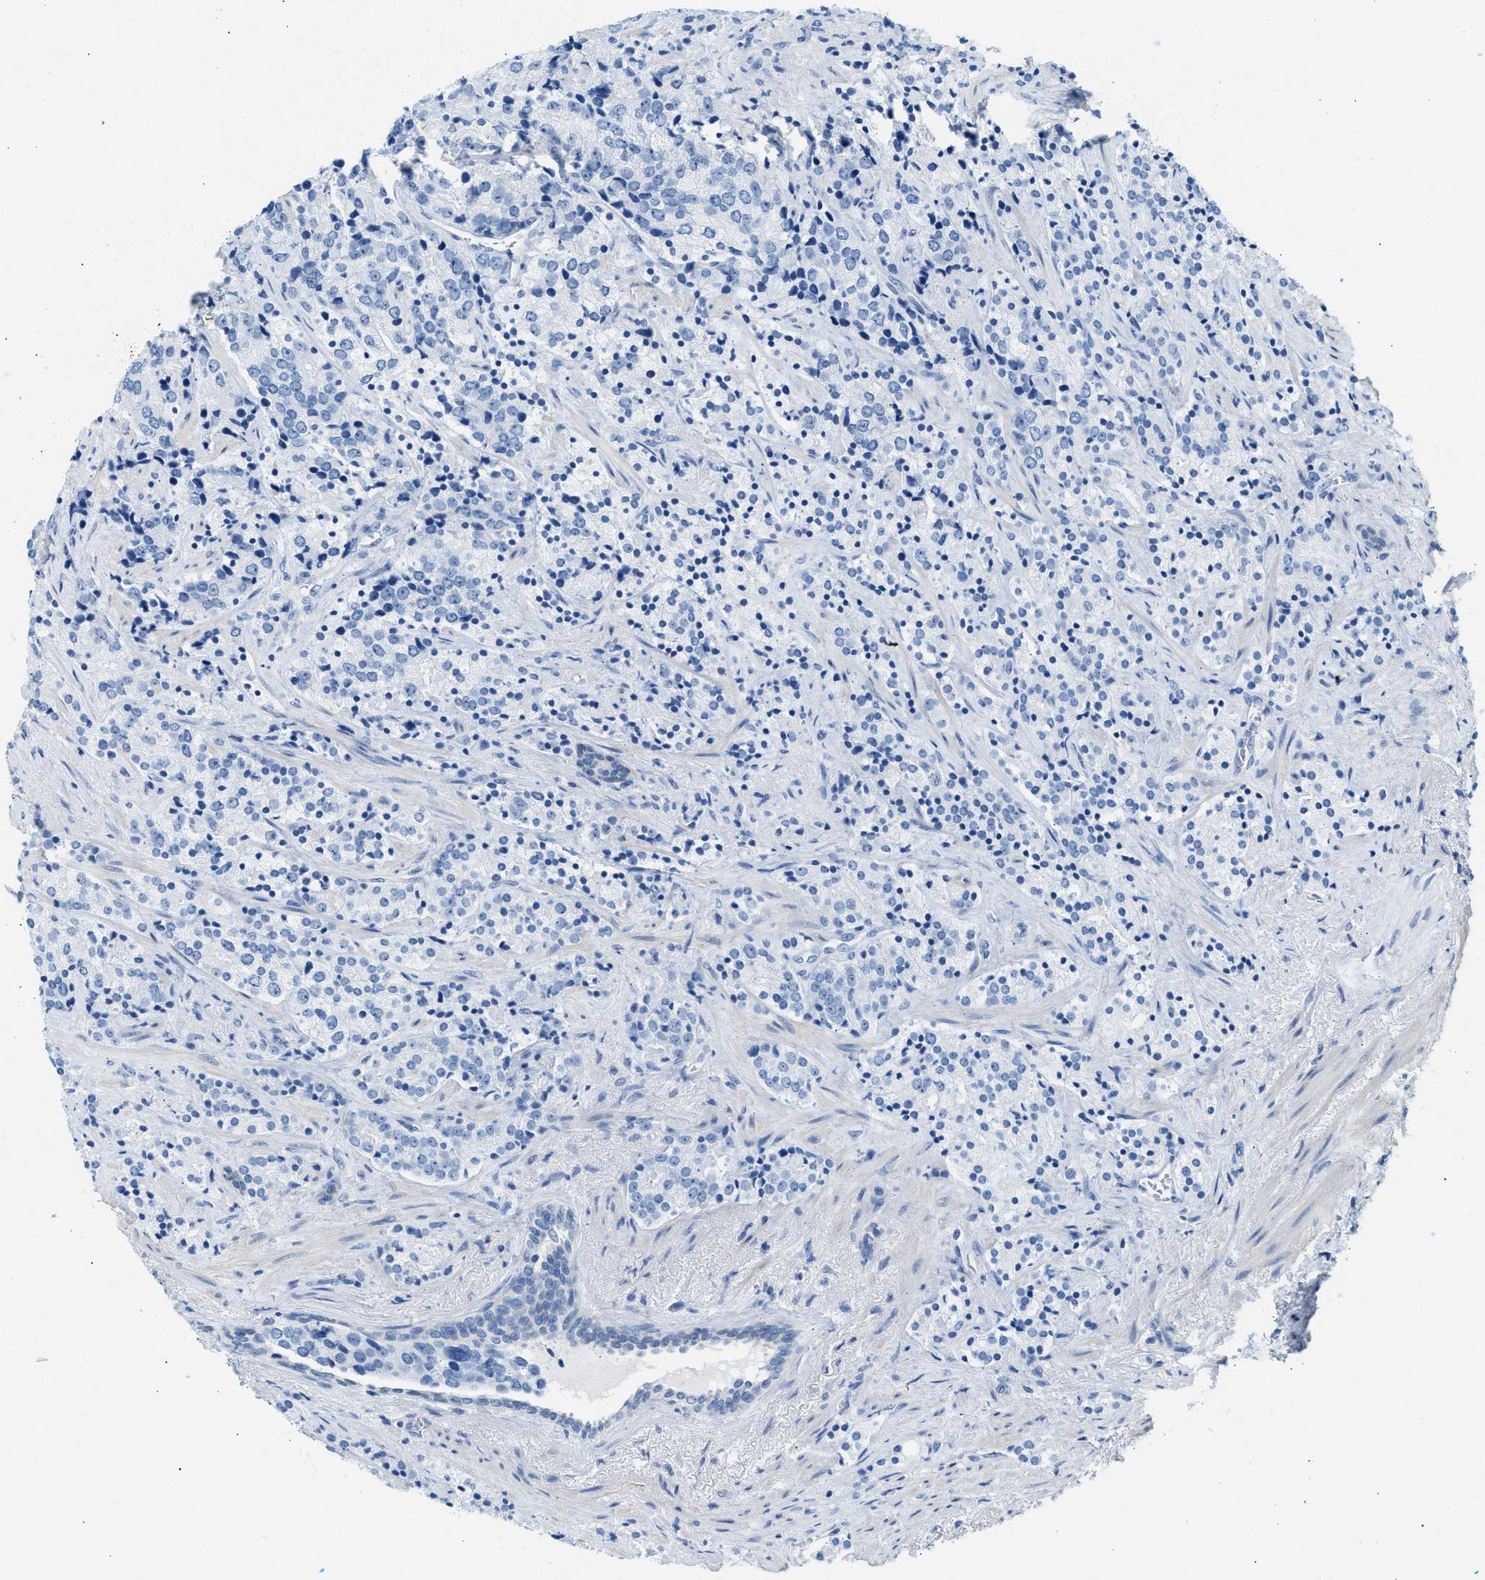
{"staining": {"intensity": "negative", "quantity": "none", "location": "none"}, "tissue": "prostate cancer", "cell_type": "Tumor cells", "image_type": "cancer", "snomed": [{"axis": "morphology", "description": "Adenocarcinoma, High grade"}, {"axis": "topography", "description": "Prostate"}], "caption": "Immunohistochemistry photomicrograph of neoplastic tissue: human prostate cancer stained with DAB demonstrates no significant protein staining in tumor cells.", "gene": "SPAM1", "patient": {"sex": "male", "age": 71}}